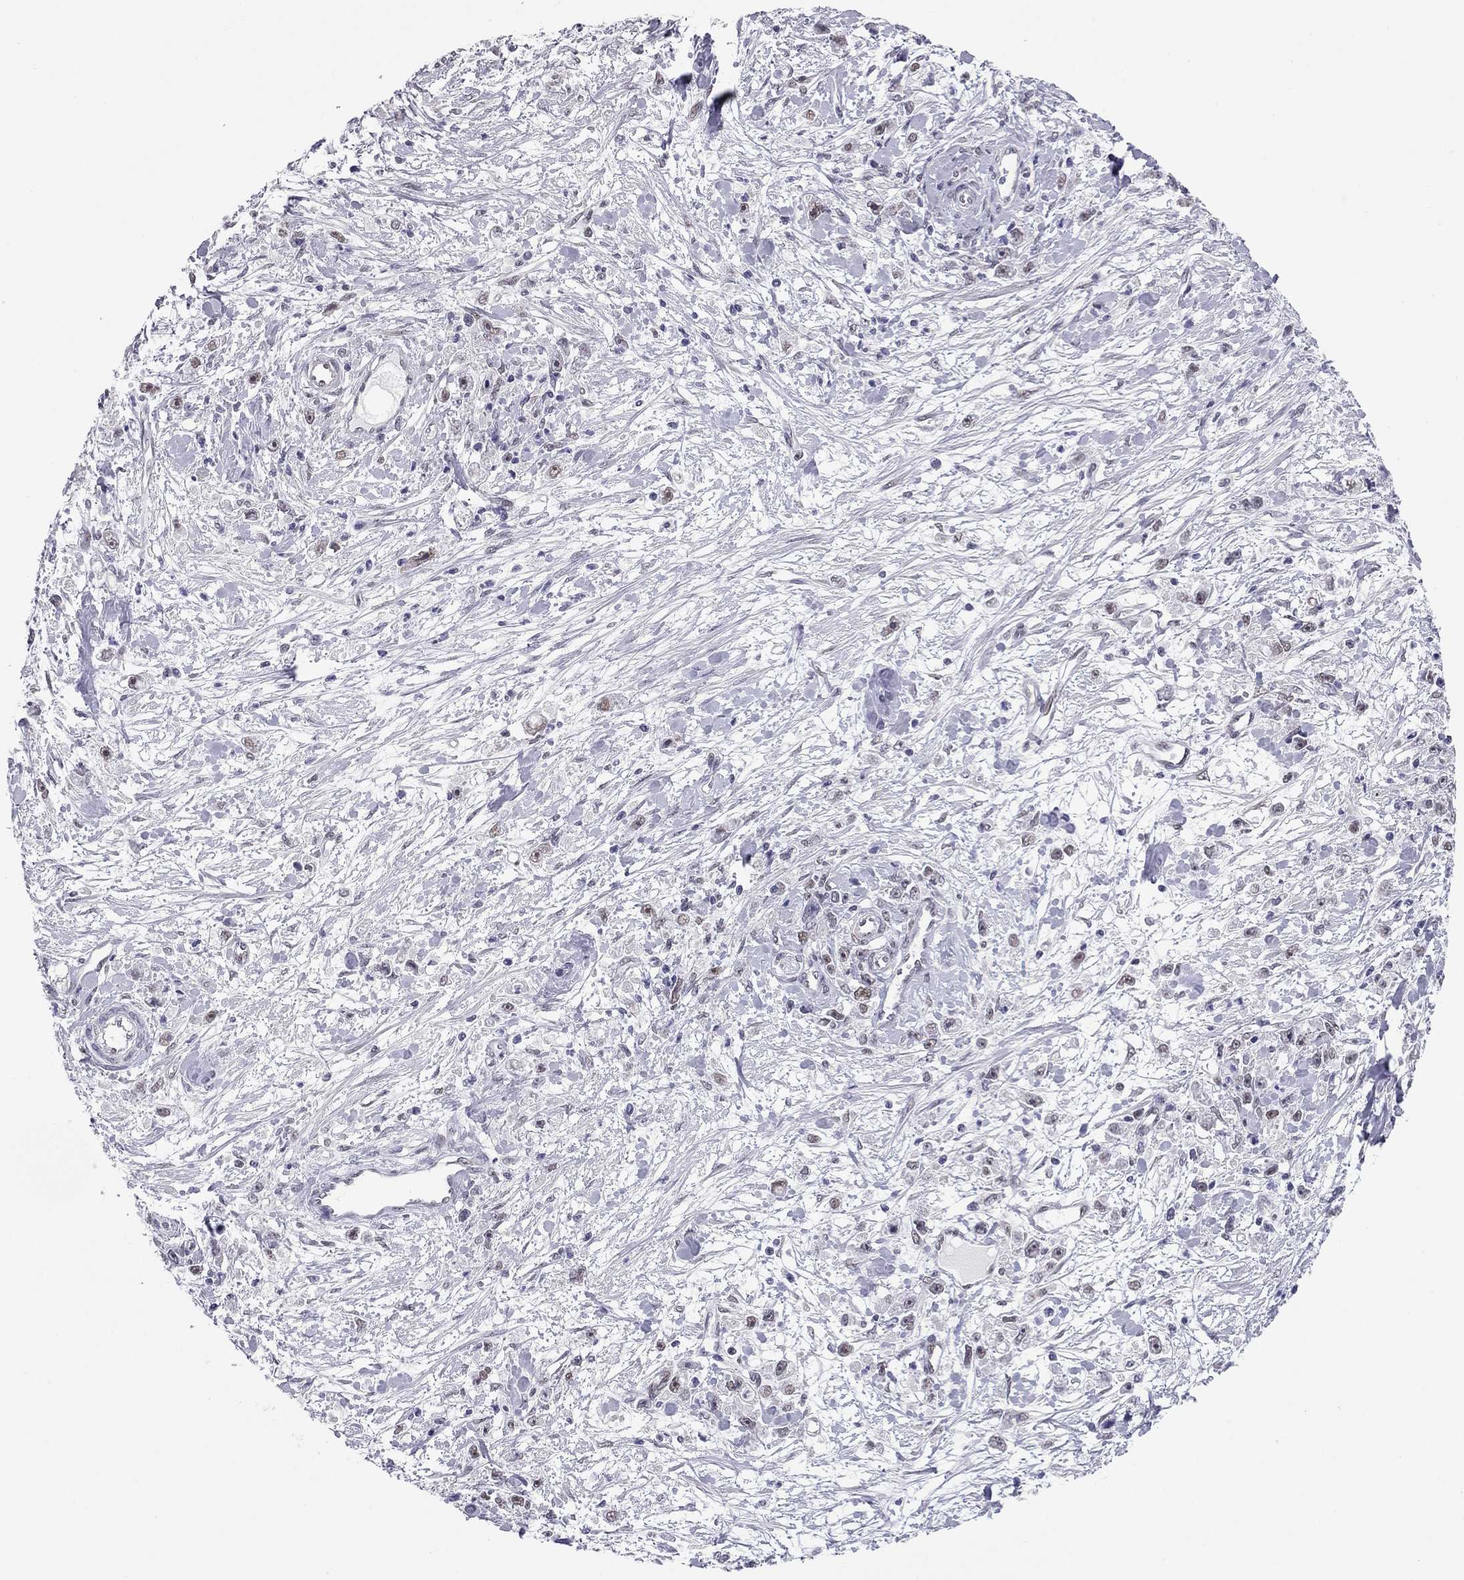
{"staining": {"intensity": "weak", "quantity": ">75%", "location": "nuclear"}, "tissue": "stomach cancer", "cell_type": "Tumor cells", "image_type": "cancer", "snomed": [{"axis": "morphology", "description": "Adenocarcinoma, NOS"}, {"axis": "topography", "description": "Stomach"}], "caption": "A micrograph of human stomach cancer (adenocarcinoma) stained for a protein displays weak nuclear brown staining in tumor cells.", "gene": "DOT1L", "patient": {"sex": "female", "age": 59}}